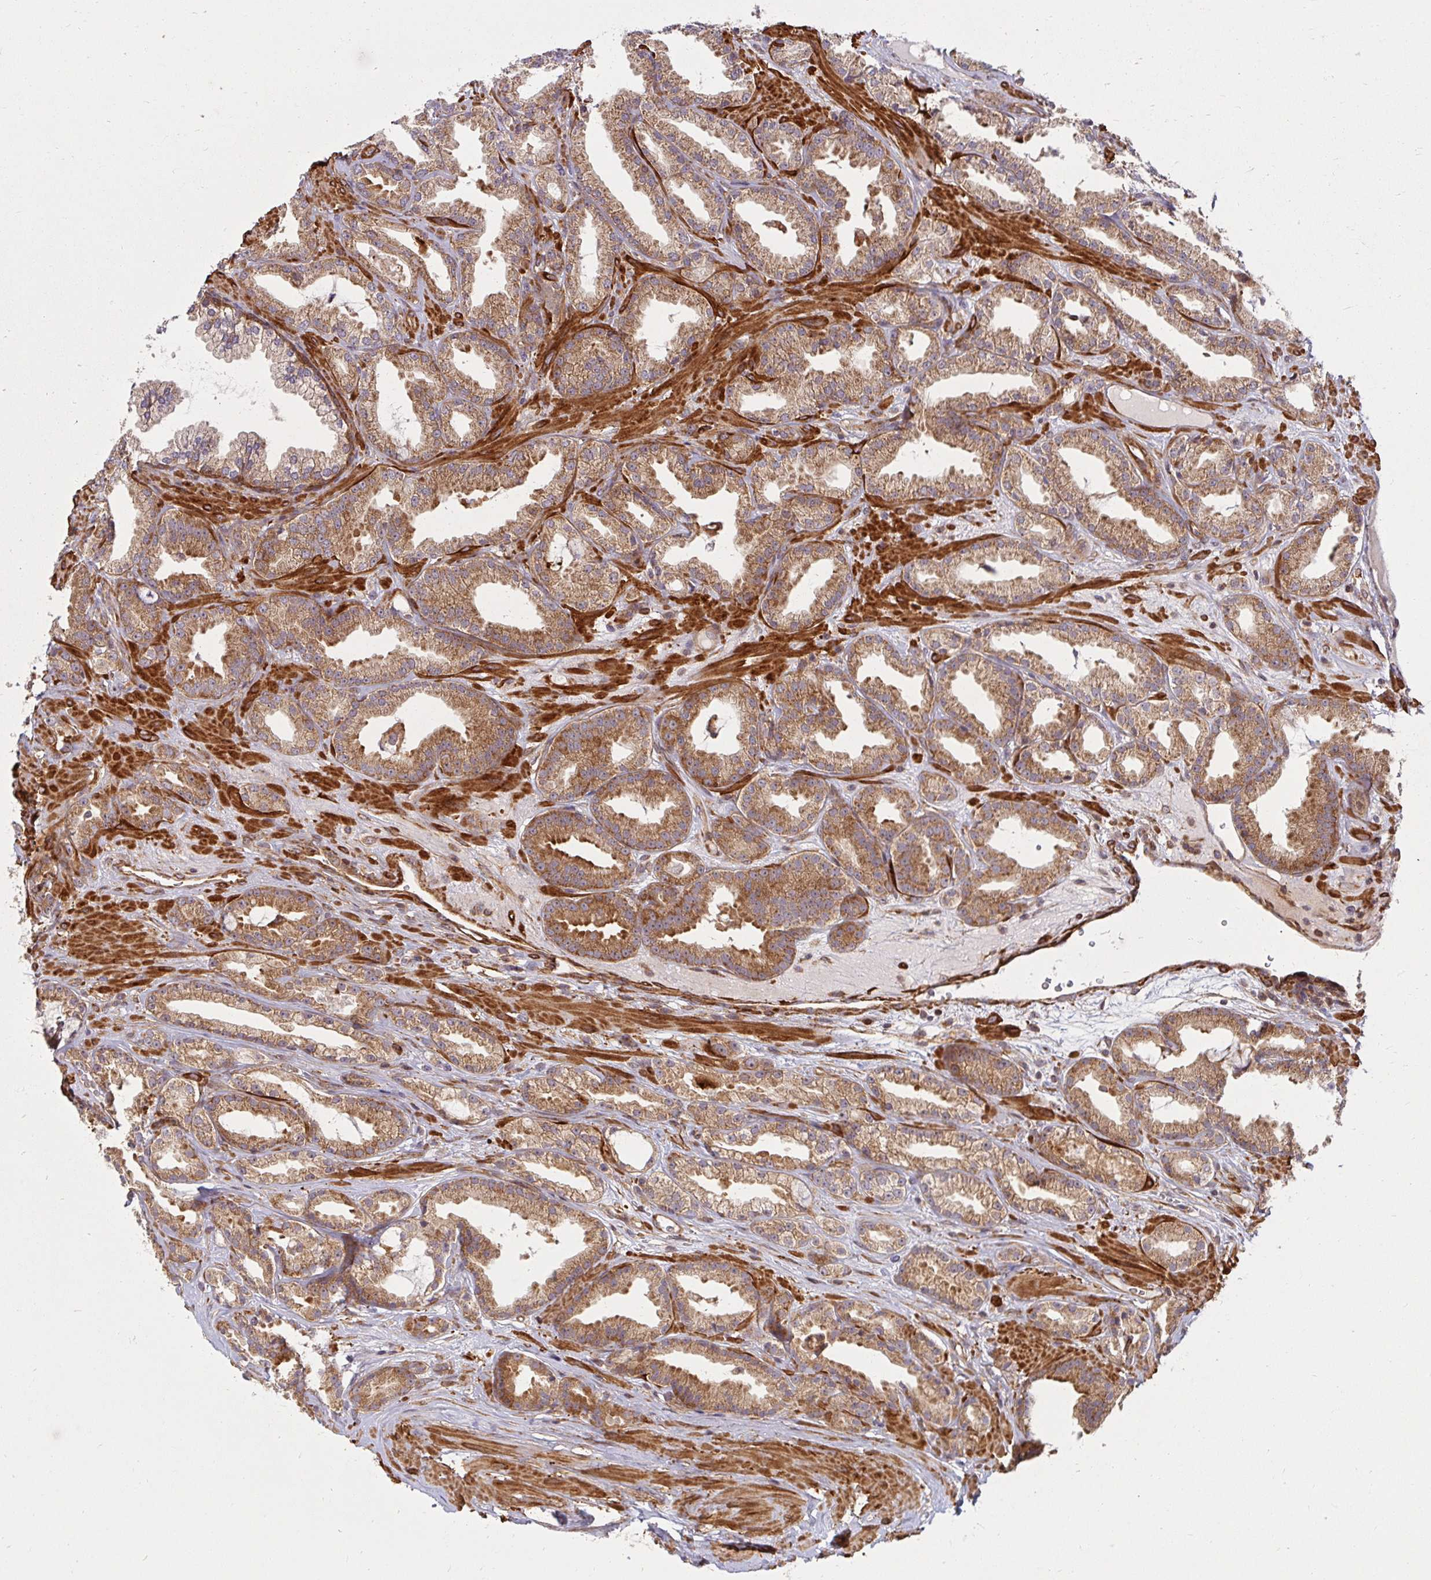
{"staining": {"intensity": "moderate", "quantity": ">75%", "location": "cytoplasmic/membranous"}, "tissue": "prostate cancer", "cell_type": "Tumor cells", "image_type": "cancer", "snomed": [{"axis": "morphology", "description": "Adenocarcinoma, Low grade"}, {"axis": "topography", "description": "Prostate"}], "caption": "The histopathology image demonstrates immunohistochemical staining of low-grade adenocarcinoma (prostate). There is moderate cytoplasmic/membranous expression is present in approximately >75% of tumor cells.", "gene": "BTF3", "patient": {"sex": "male", "age": 61}}